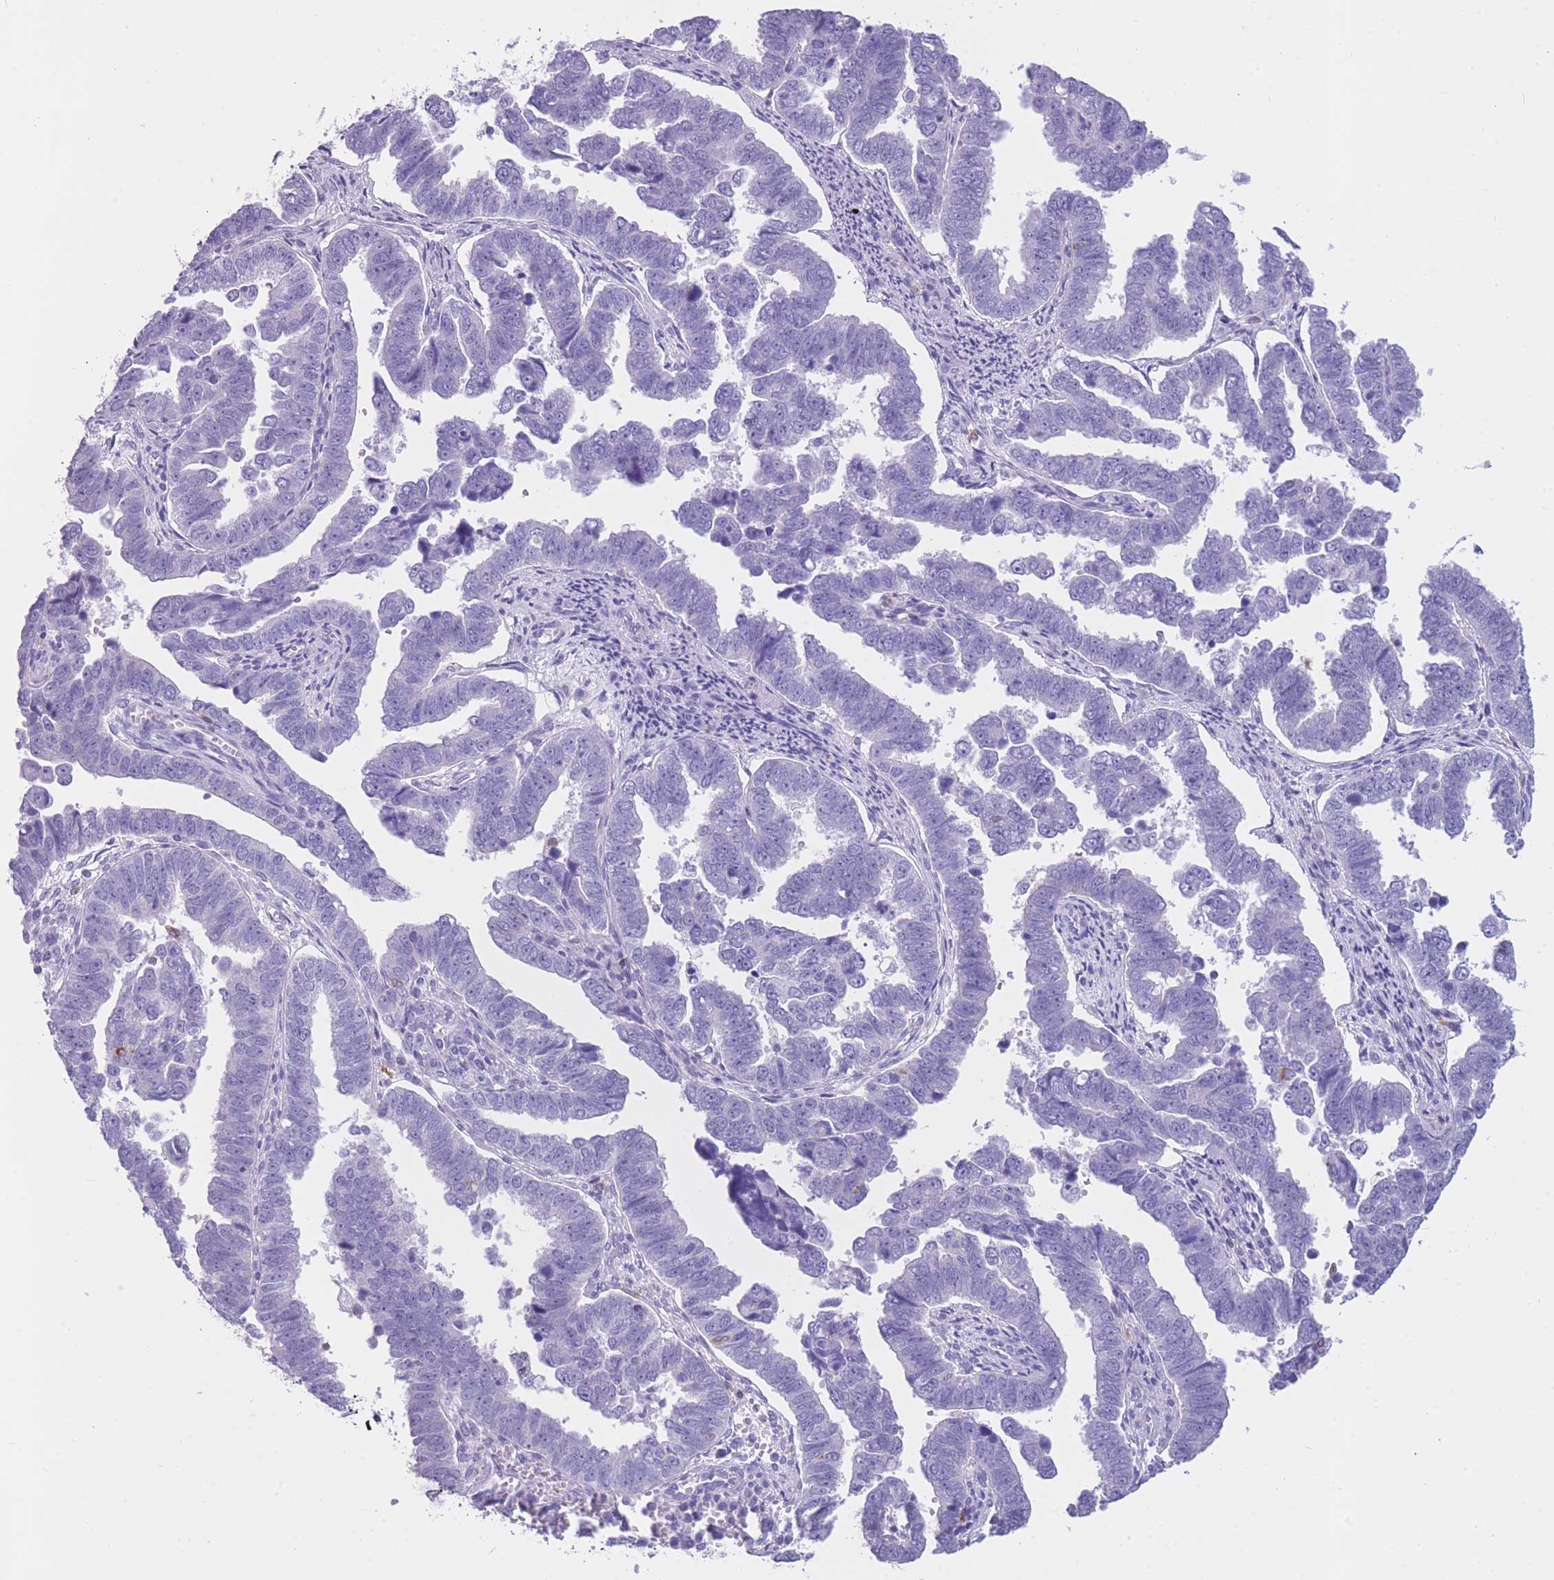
{"staining": {"intensity": "negative", "quantity": "none", "location": "none"}, "tissue": "endometrial cancer", "cell_type": "Tumor cells", "image_type": "cancer", "snomed": [{"axis": "morphology", "description": "Adenocarcinoma, NOS"}, {"axis": "topography", "description": "Endometrium"}], "caption": "High magnification brightfield microscopy of endometrial adenocarcinoma stained with DAB (brown) and counterstained with hematoxylin (blue): tumor cells show no significant positivity.", "gene": "ZNF662", "patient": {"sex": "female", "age": 75}}